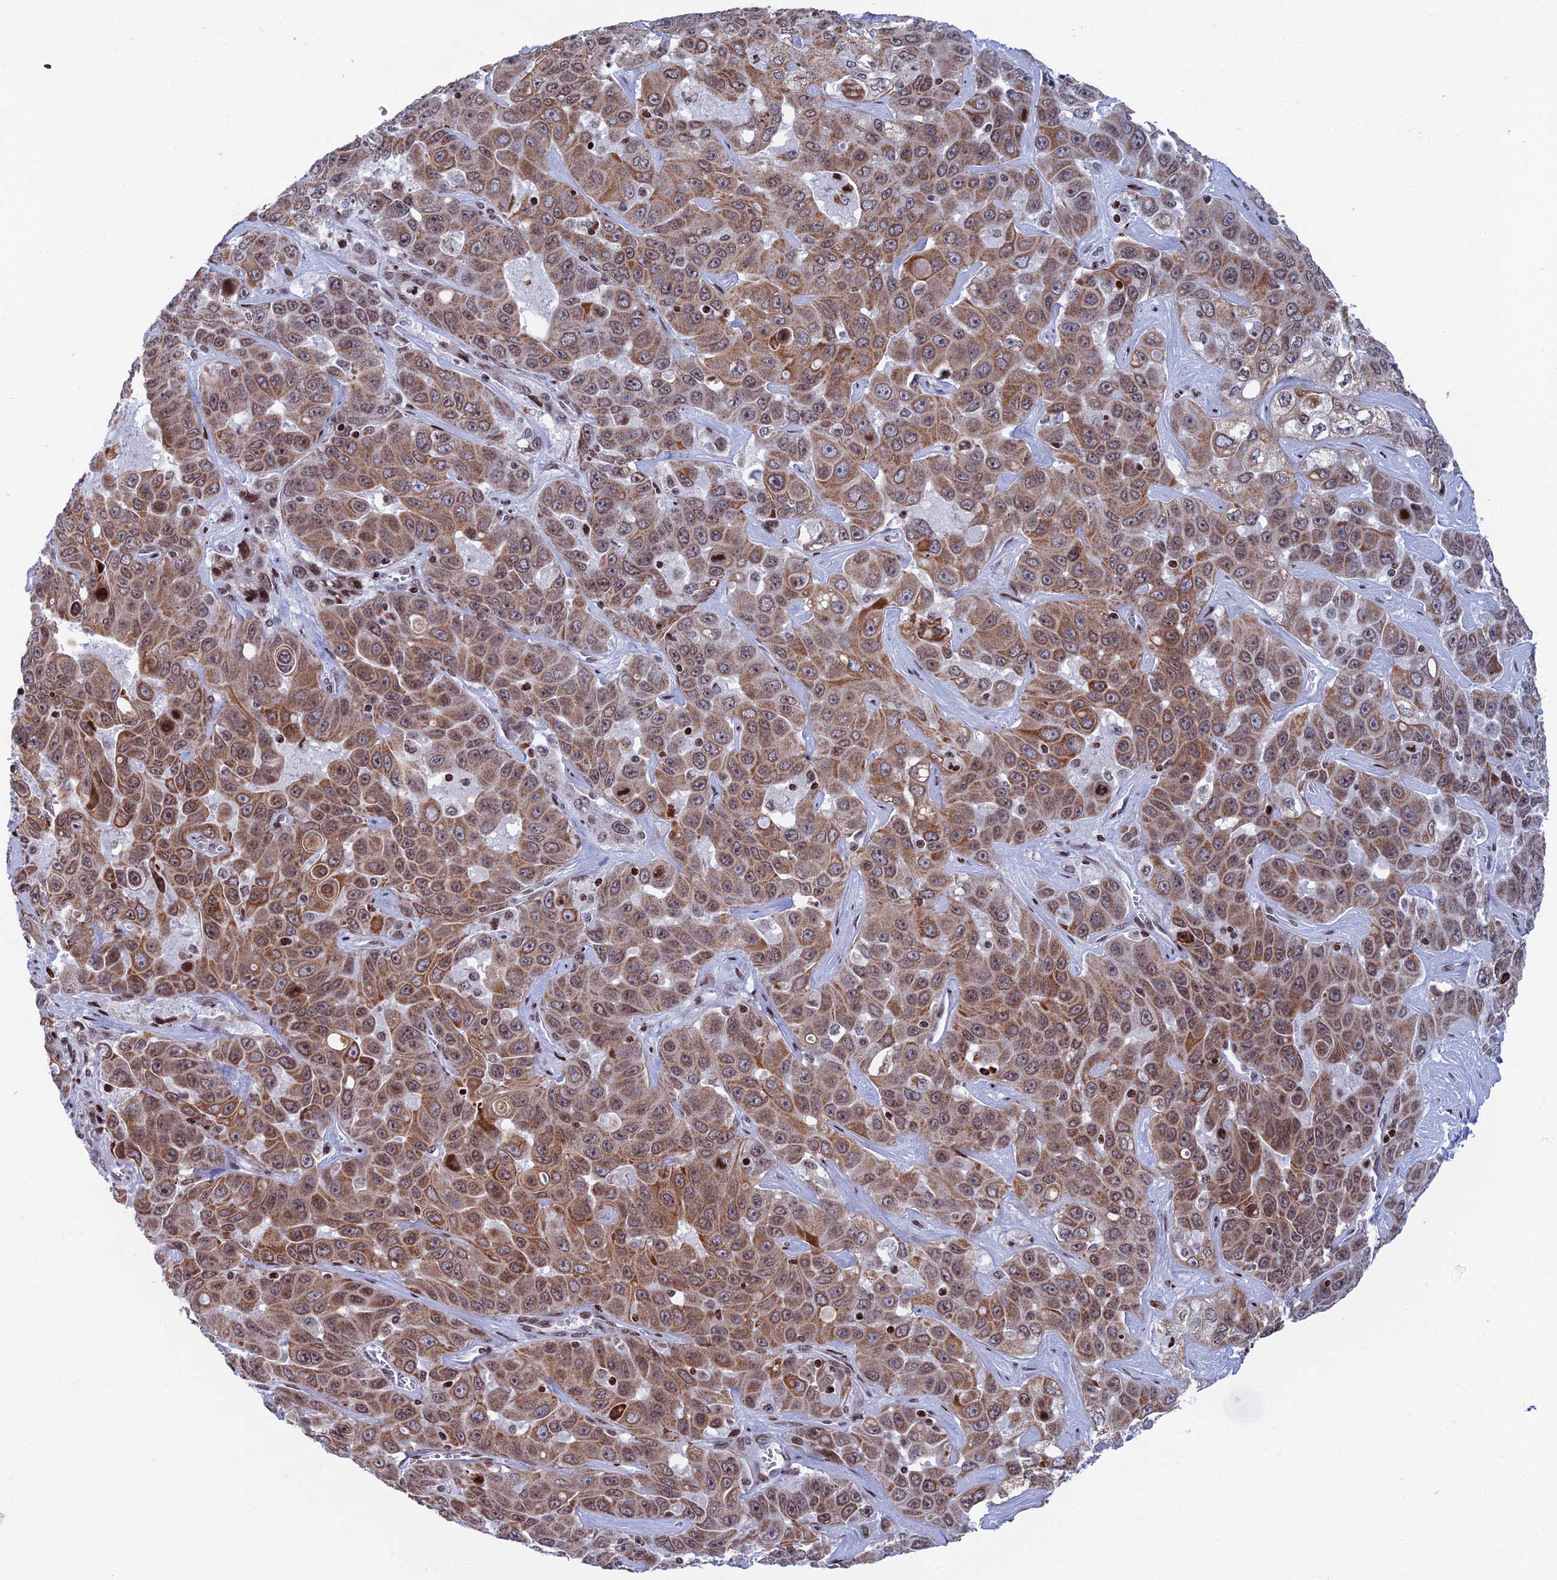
{"staining": {"intensity": "moderate", "quantity": ">75%", "location": "cytoplasmic/membranous,nuclear"}, "tissue": "liver cancer", "cell_type": "Tumor cells", "image_type": "cancer", "snomed": [{"axis": "morphology", "description": "Cholangiocarcinoma"}, {"axis": "topography", "description": "Liver"}], "caption": "Cholangiocarcinoma (liver) stained with immunohistochemistry (IHC) demonstrates moderate cytoplasmic/membranous and nuclear staining in approximately >75% of tumor cells.", "gene": "AFF3", "patient": {"sex": "female", "age": 52}}